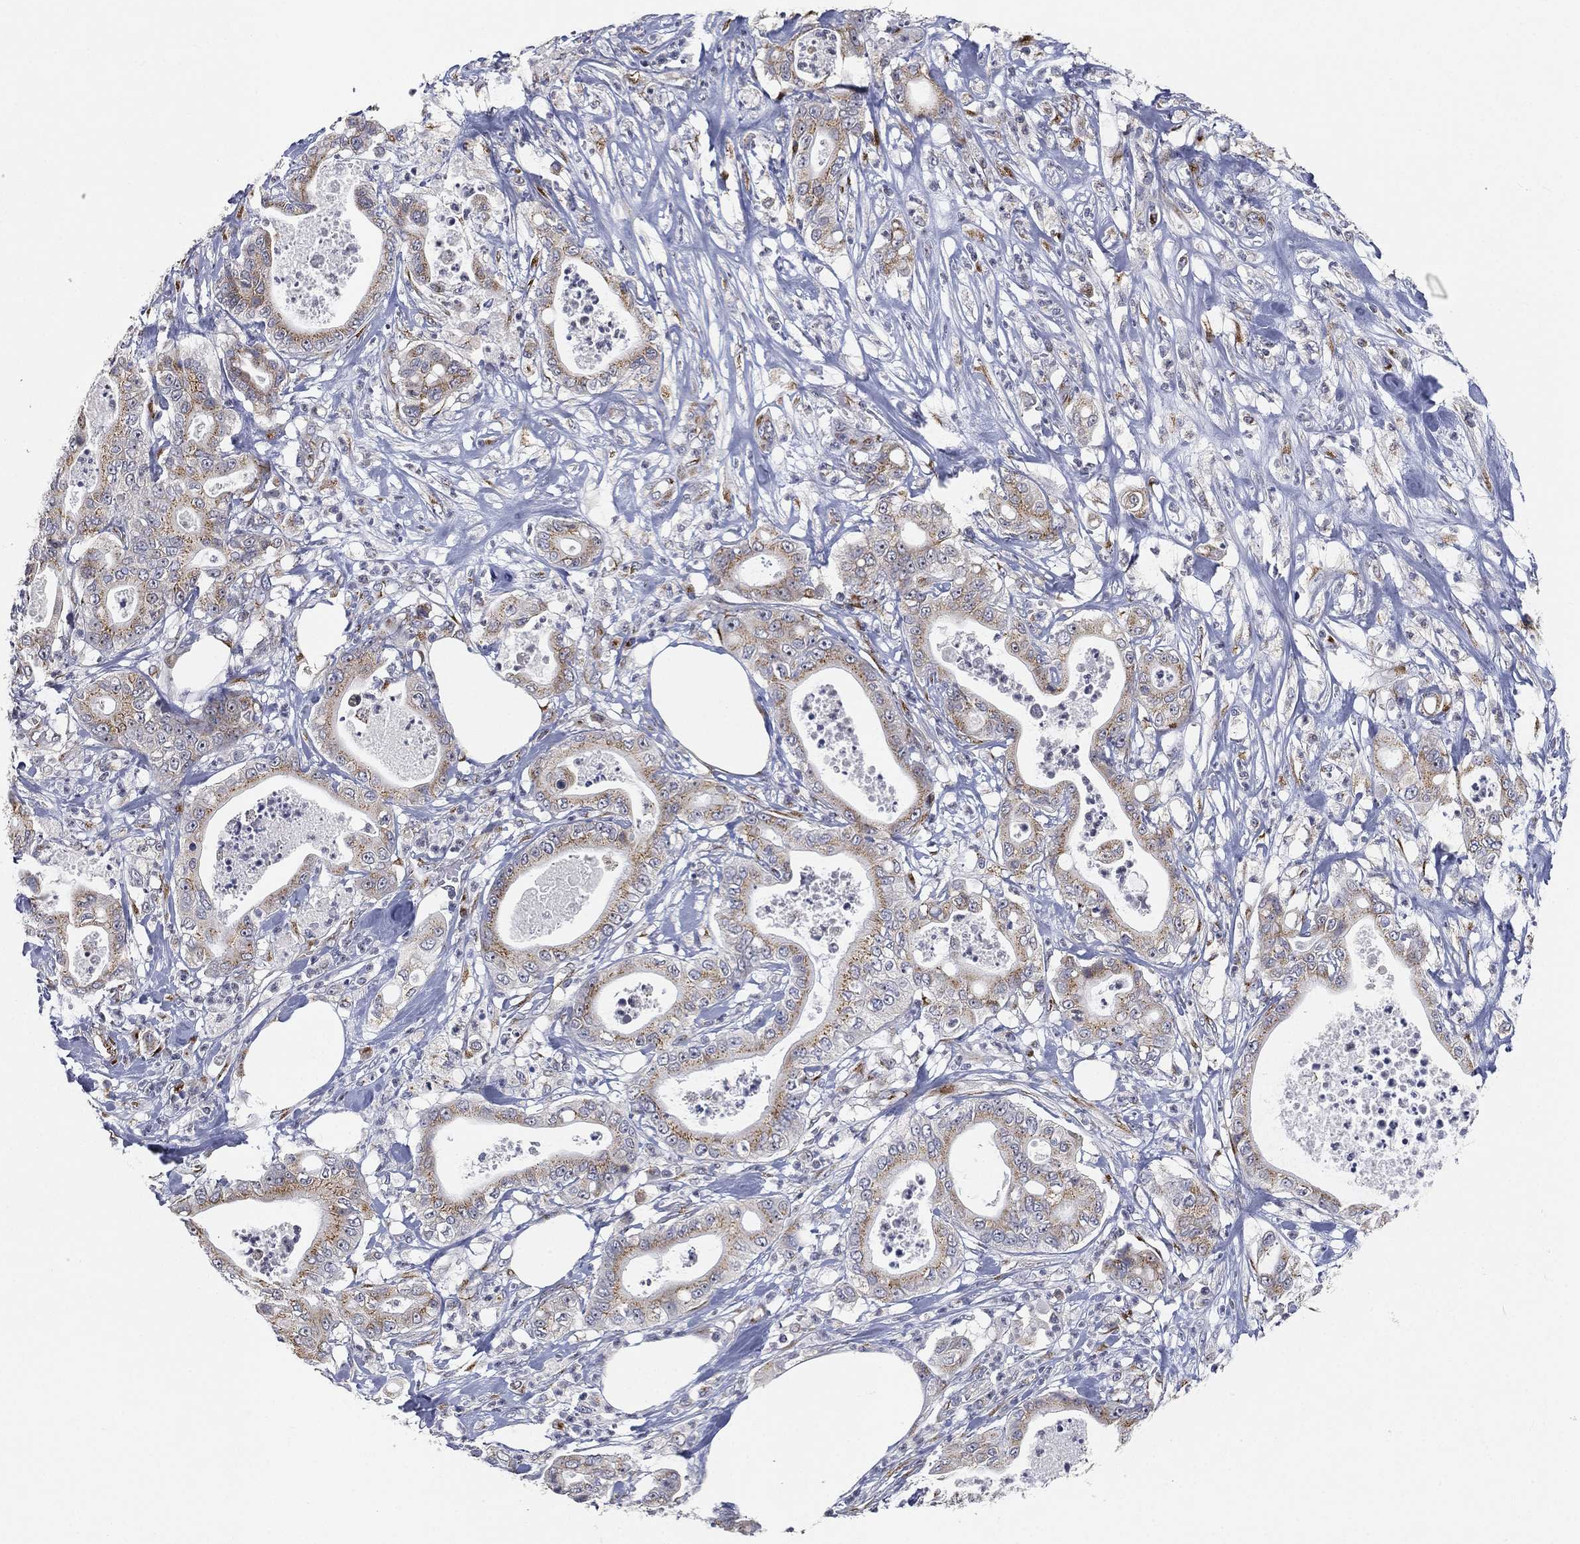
{"staining": {"intensity": "moderate", "quantity": ">75%", "location": "cytoplasmic/membranous"}, "tissue": "pancreatic cancer", "cell_type": "Tumor cells", "image_type": "cancer", "snomed": [{"axis": "morphology", "description": "Adenocarcinoma, NOS"}, {"axis": "topography", "description": "Pancreas"}], "caption": "DAB immunohistochemical staining of human adenocarcinoma (pancreatic) displays moderate cytoplasmic/membranous protein staining in about >75% of tumor cells. (Brightfield microscopy of DAB IHC at high magnification).", "gene": "TICAM1", "patient": {"sex": "male", "age": 71}}